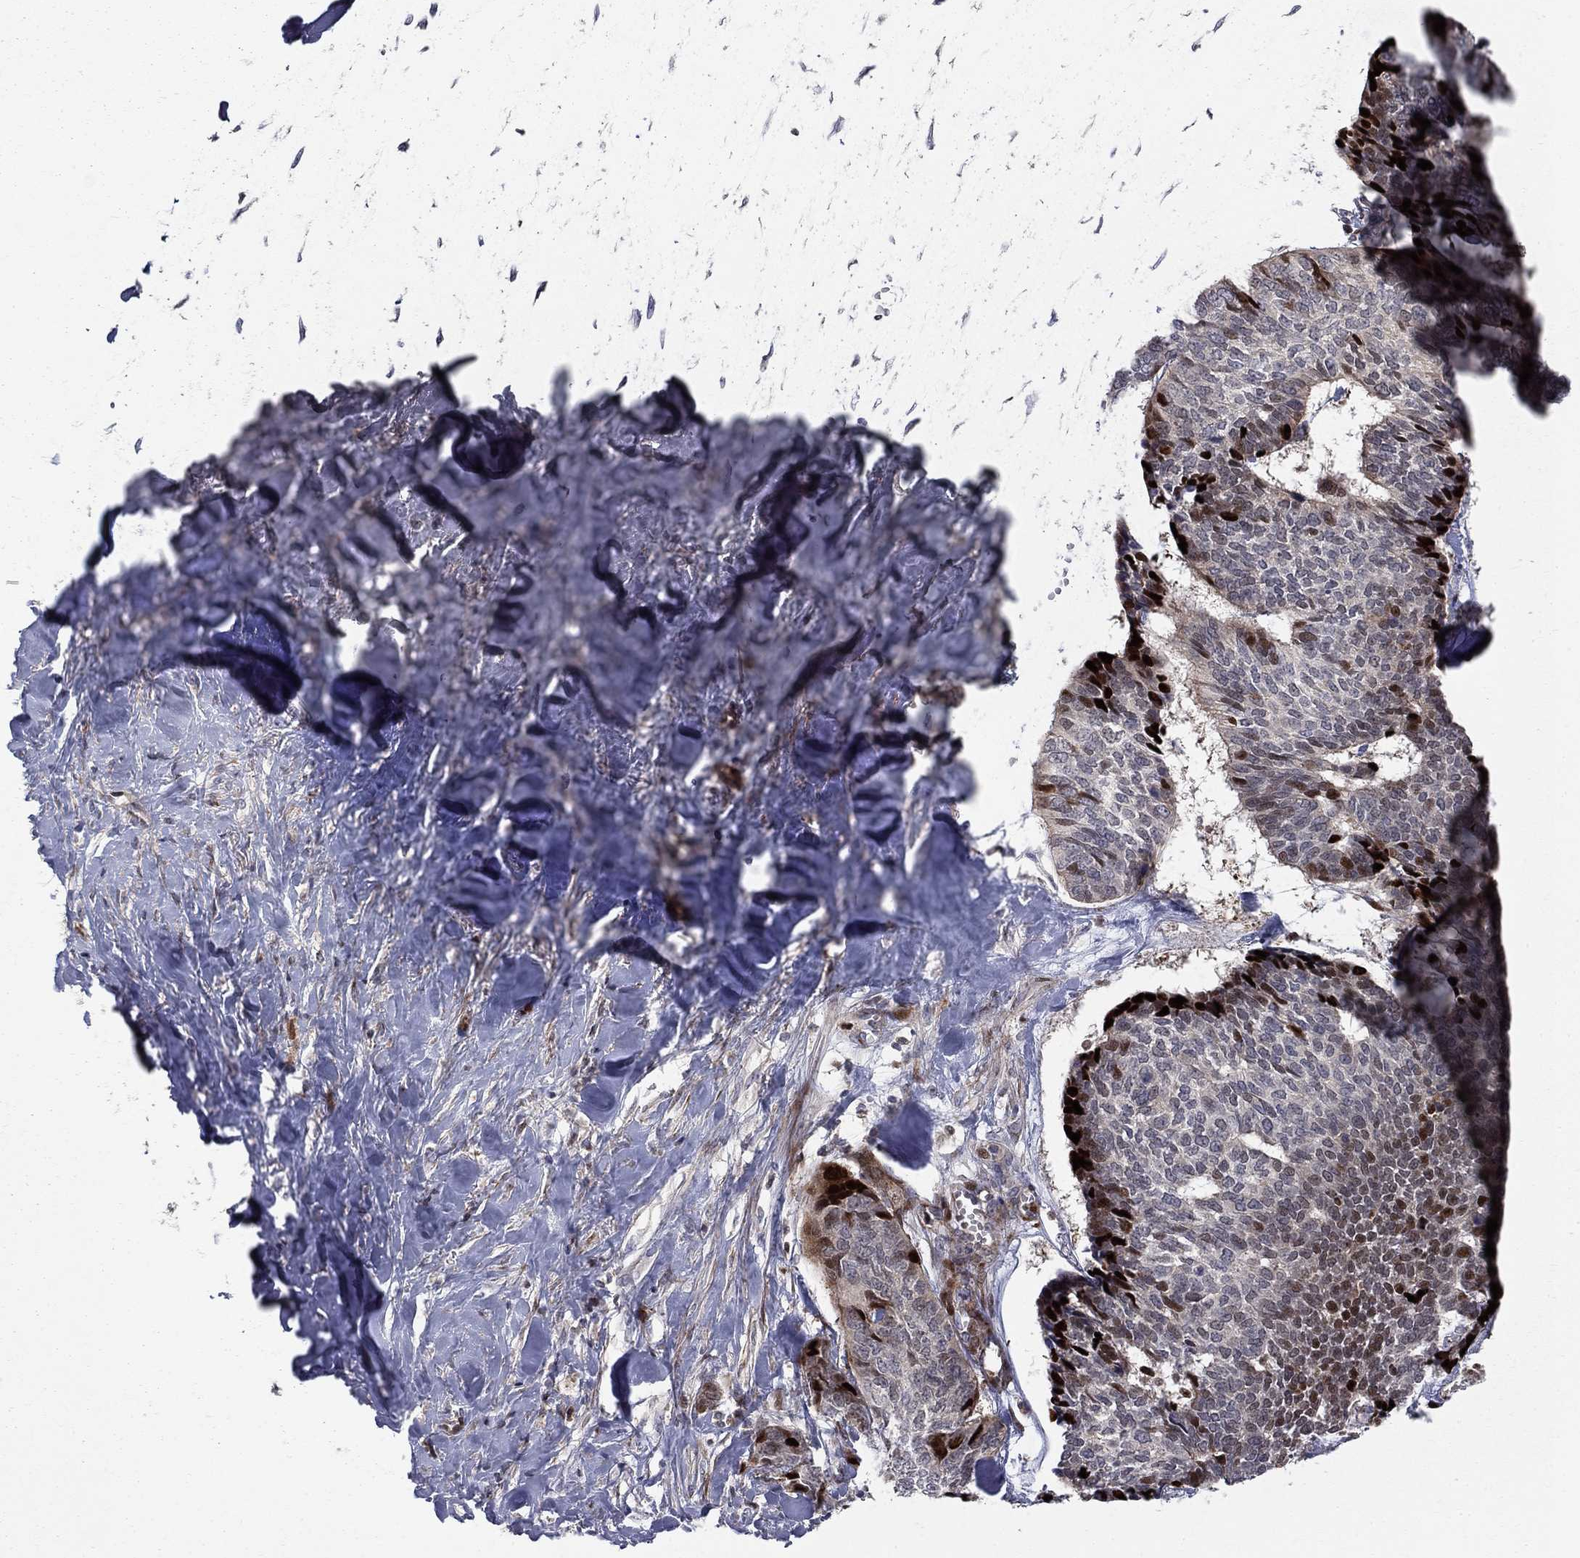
{"staining": {"intensity": "strong", "quantity": "<25%", "location": "nuclear"}, "tissue": "skin cancer", "cell_type": "Tumor cells", "image_type": "cancer", "snomed": [{"axis": "morphology", "description": "Basal cell carcinoma"}, {"axis": "topography", "description": "Skin"}], "caption": "Protein expression analysis of human basal cell carcinoma (skin) reveals strong nuclear expression in about <25% of tumor cells.", "gene": "MIOS", "patient": {"sex": "male", "age": 86}}